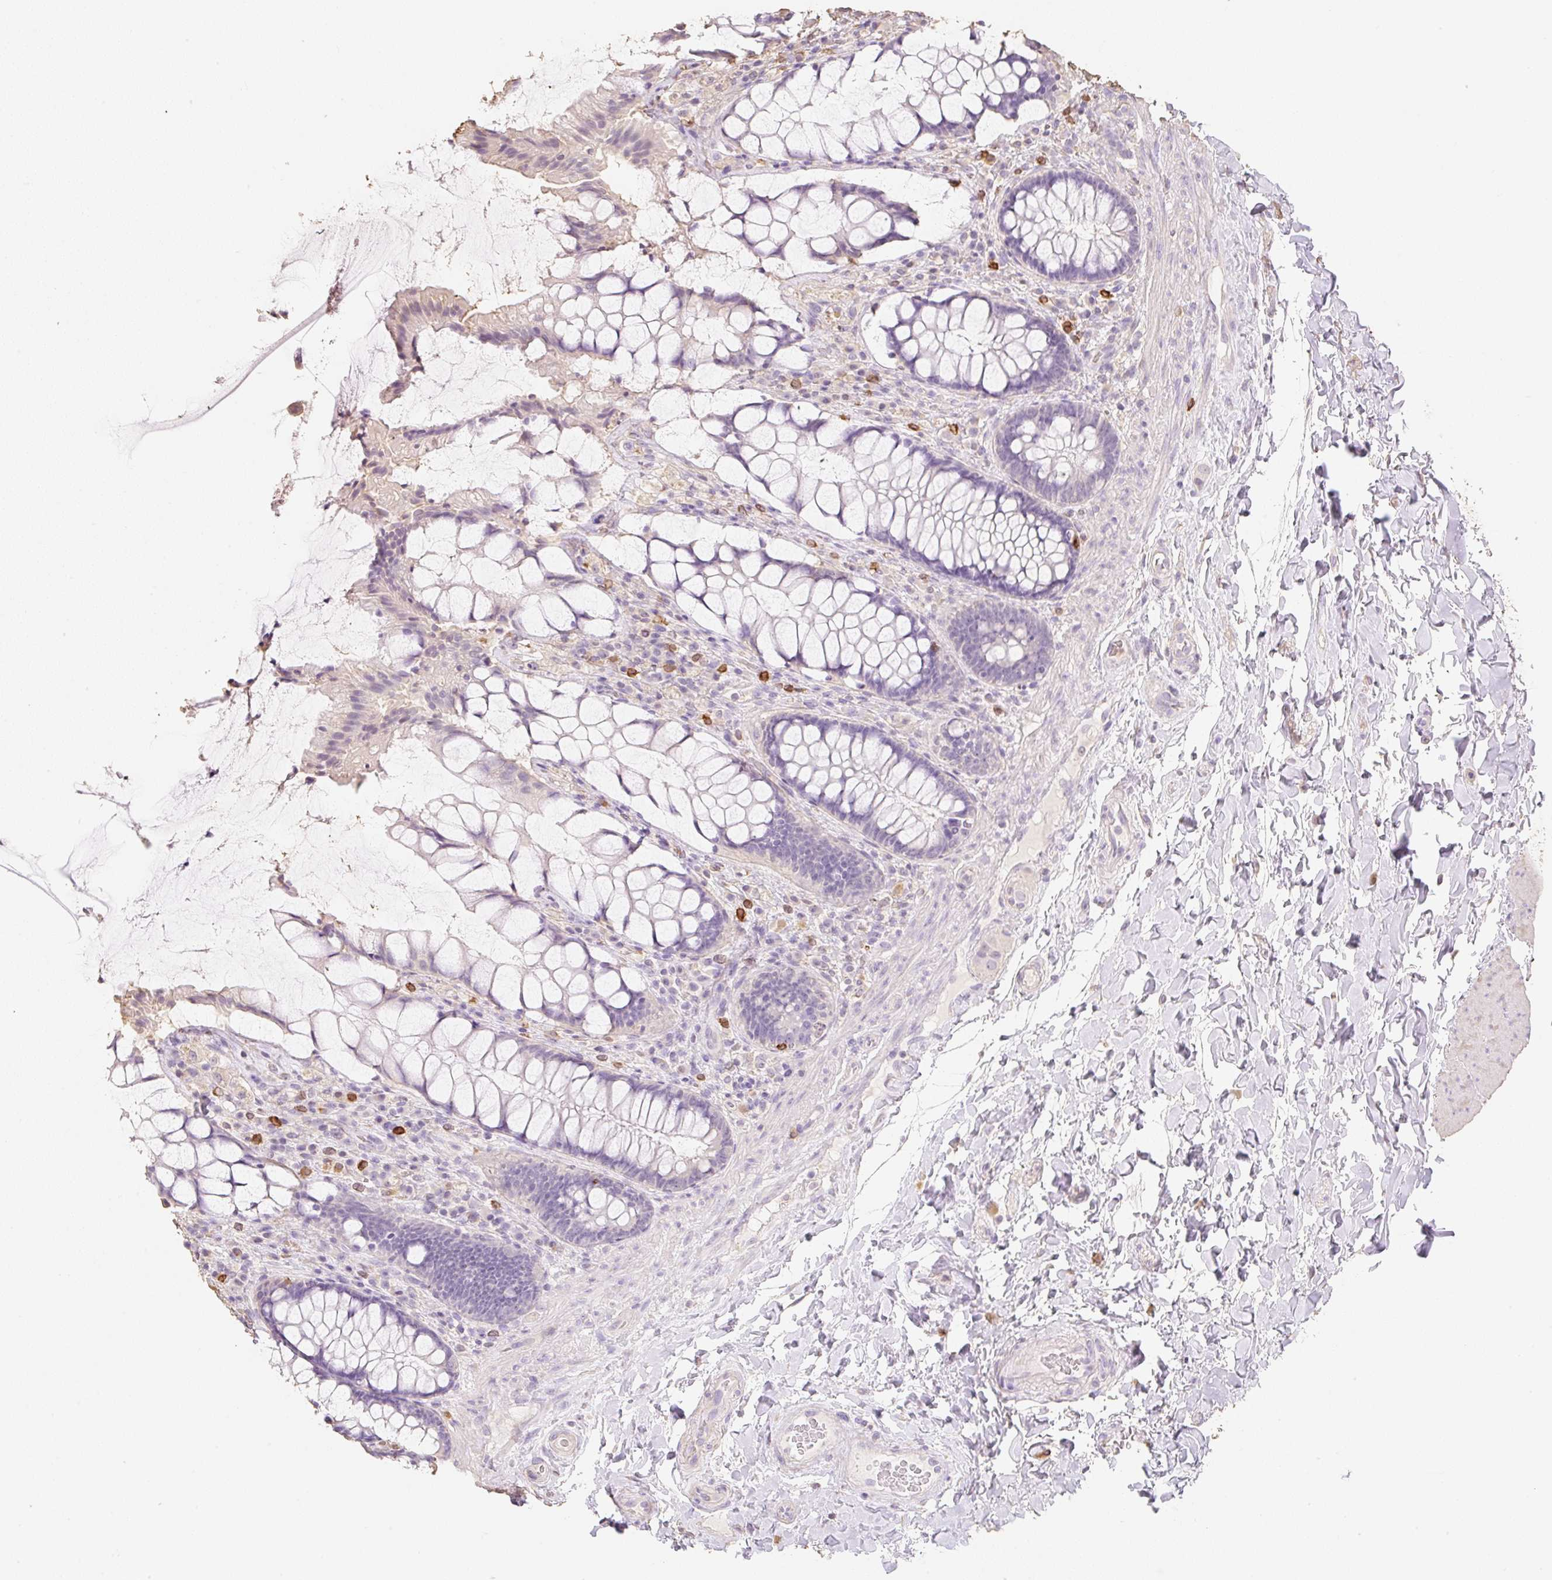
{"staining": {"intensity": "negative", "quantity": "none", "location": "none"}, "tissue": "rectum", "cell_type": "Glandular cells", "image_type": "normal", "snomed": [{"axis": "morphology", "description": "Normal tissue, NOS"}, {"axis": "topography", "description": "Rectum"}], "caption": "Immunohistochemistry (IHC) micrograph of unremarkable rectum: rectum stained with DAB demonstrates no significant protein positivity in glandular cells.", "gene": "MBOAT7", "patient": {"sex": "female", "age": 58}}